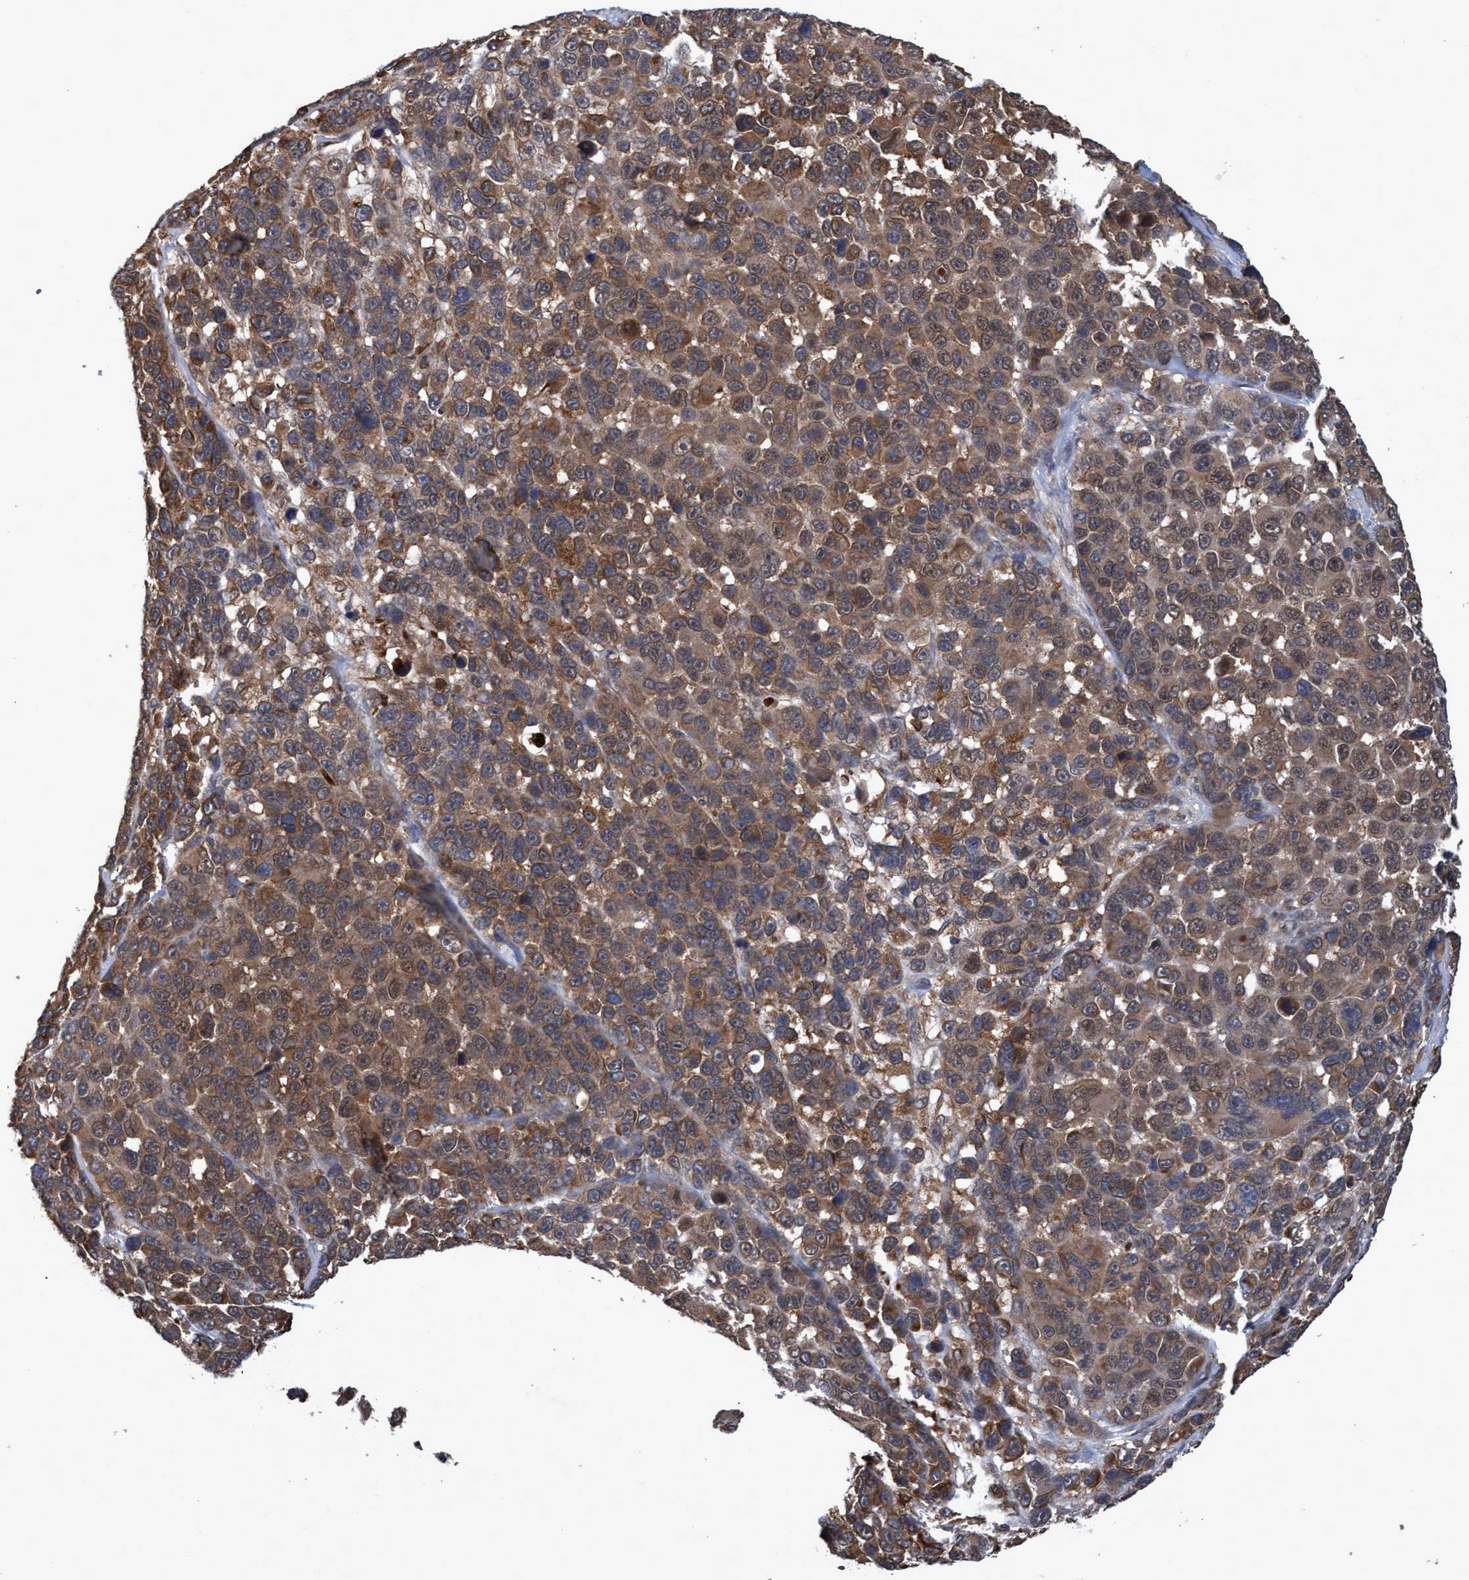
{"staining": {"intensity": "moderate", "quantity": ">75%", "location": "cytoplasmic/membranous,nuclear"}, "tissue": "melanoma", "cell_type": "Tumor cells", "image_type": "cancer", "snomed": [{"axis": "morphology", "description": "Malignant melanoma, NOS"}, {"axis": "topography", "description": "Skin"}], "caption": "Approximately >75% of tumor cells in malignant melanoma exhibit moderate cytoplasmic/membranous and nuclear protein staining as visualized by brown immunohistochemical staining.", "gene": "PSMB6", "patient": {"sex": "male", "age": 53}}